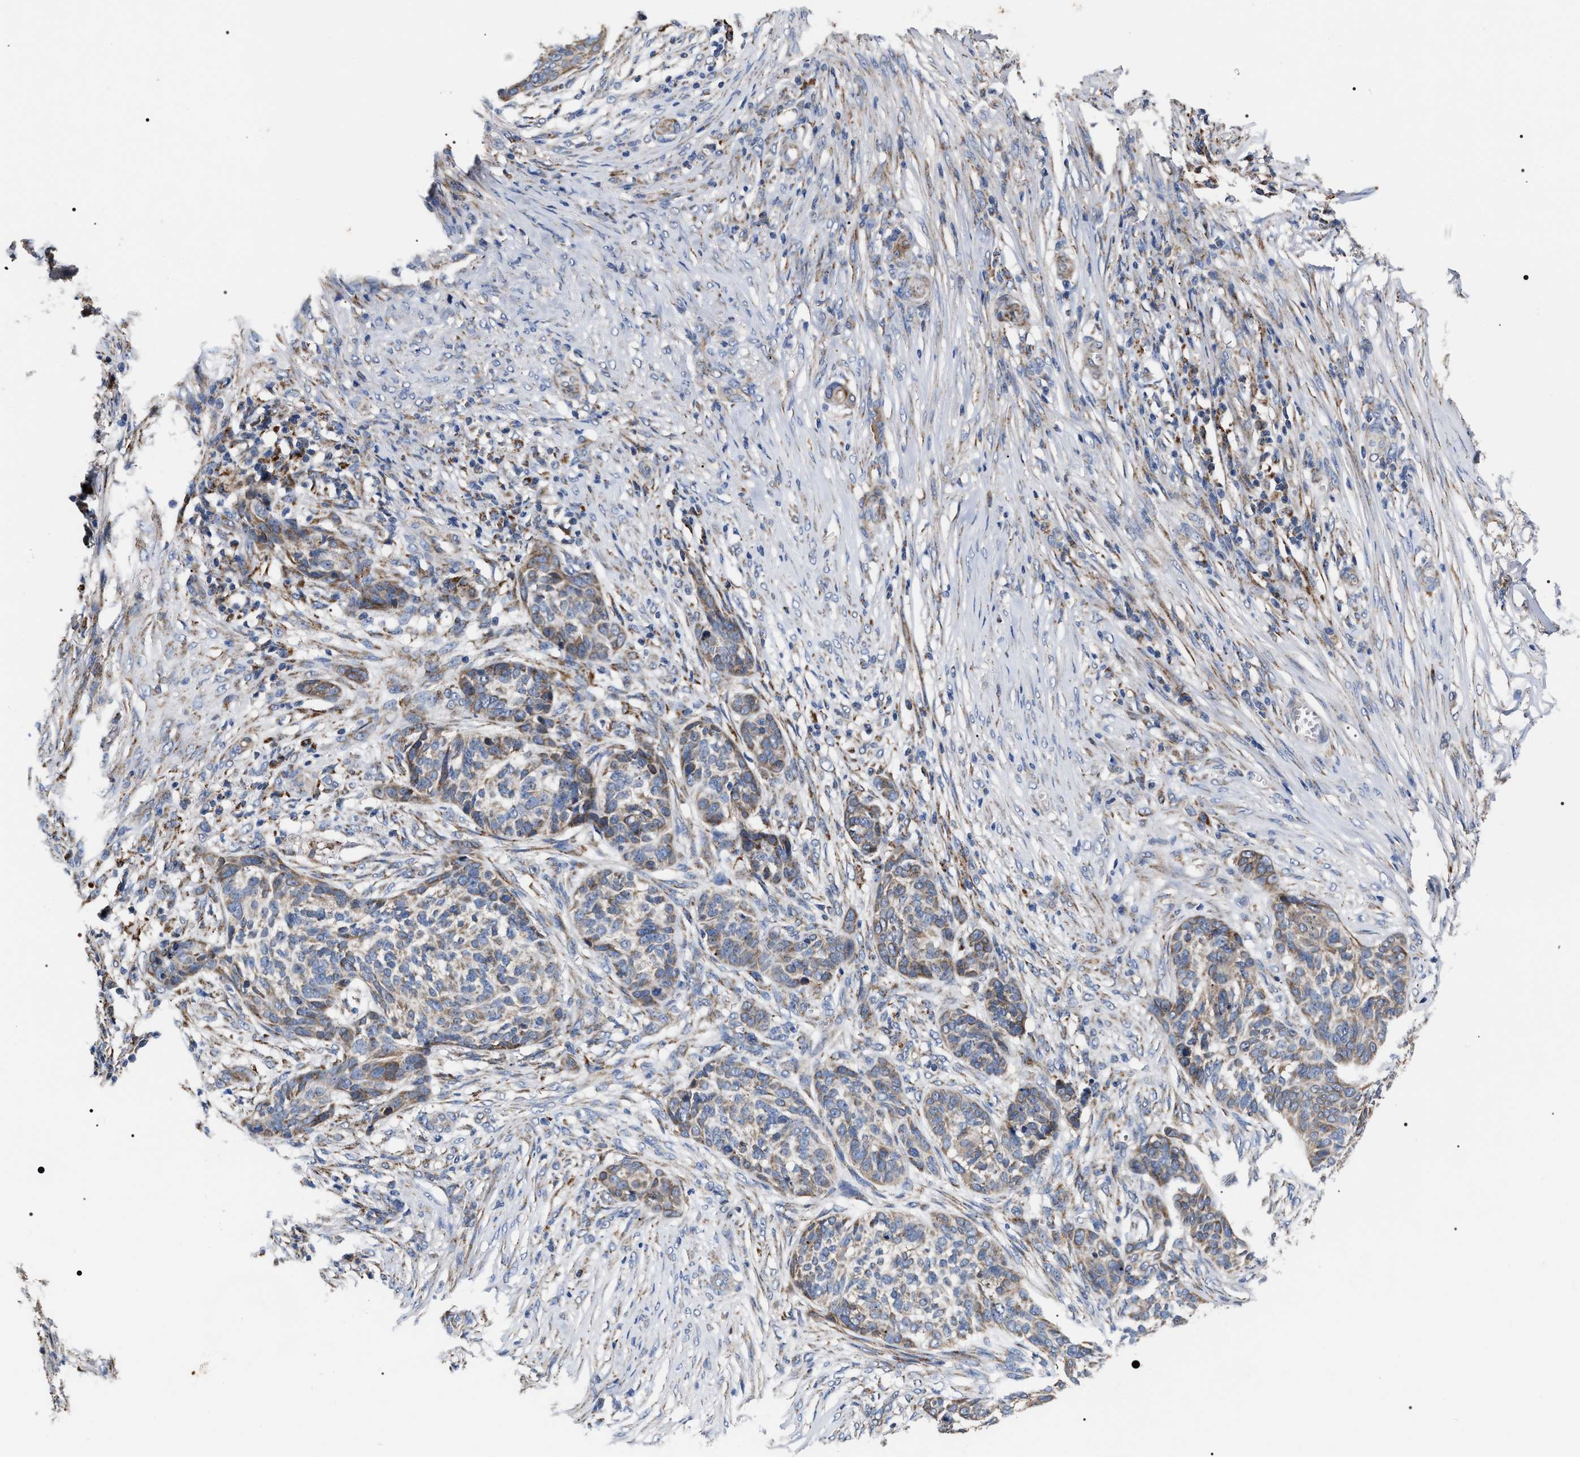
{"staining": {"intensity": "moderate", "quantity": ">75%", "location": "cytoplasmic/membranous"}, "tissue": "skin cancer", "cell_type": "Tumor cells", "image_type": "cancer", "snomed": [{"axis": "morphology", "description": "Basal cell carcinoma"}, {"axis": "topography", "description": "Skin"}], "caption": "Basal cell carcinoma (skin) stained with DAB (3,3'-diaminobenzidine) immunohistochemistry (IHC) shows medium levels of moderate cytoplasmic/membranous staining in about >75% of tumor cells.", "gene": "MACC1", "patient": {"sex": "male", "age": 85}}